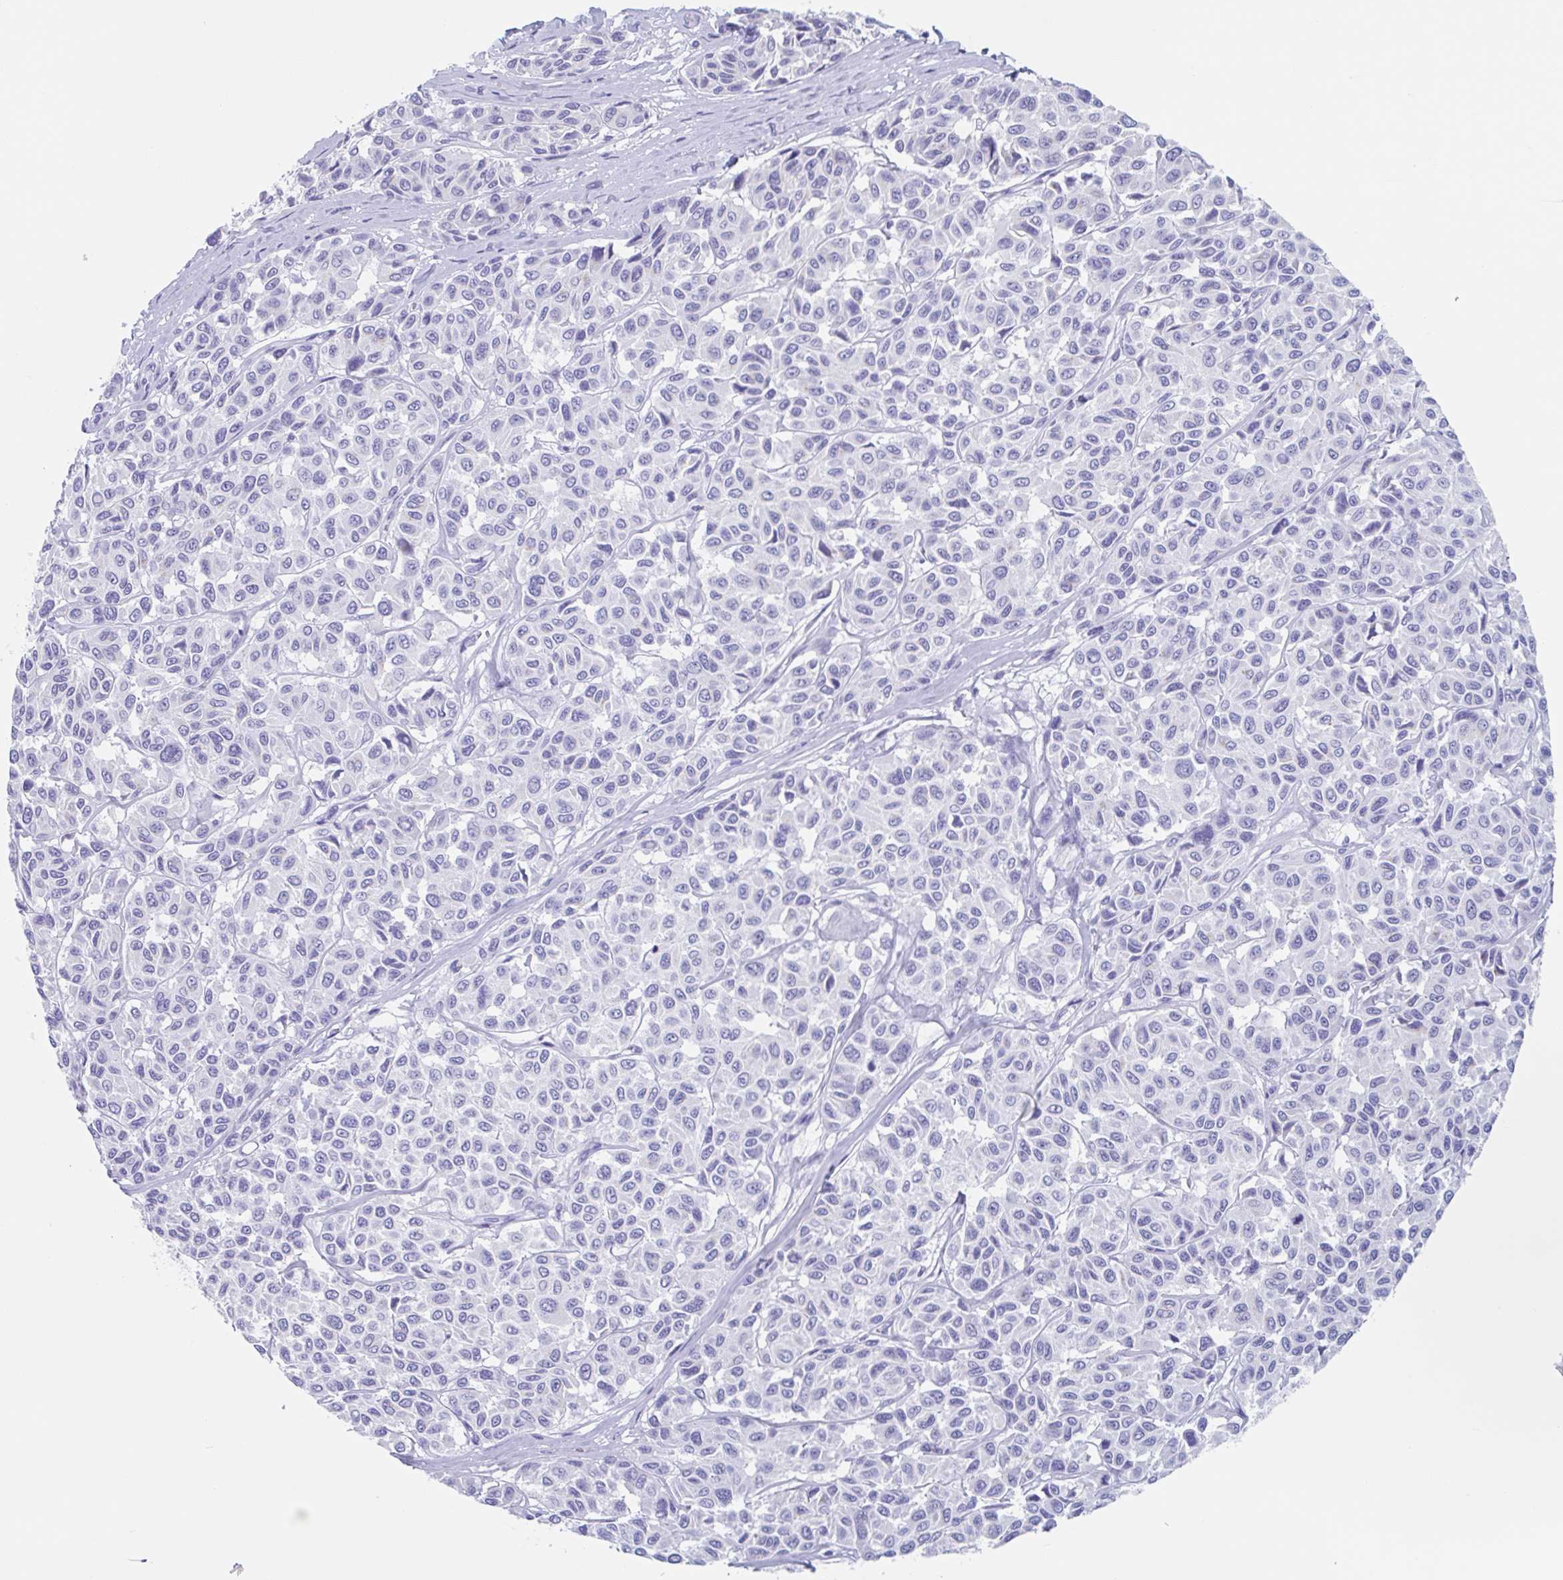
{"staining": {"intensity": "negative", "quantity": "none", "location": "none"}, "tissue": "melanoma", "cell_type": "Tumor cells", "image_type": "cancer", "snomed": [{"axis": "morphology", "description": "Malignant melanoma, NOS"}, {"axis": "topography", "description": "Skin"}], "caption": "The image exhibits no significant positivity in tumor cells of malignant melanoma. (DAB (3,3'-diaminobenzidine) immunohistochemistry (IHC), high magnification).", "gene": "CPTP", "patient": {"sex": "female", "age": 66}}